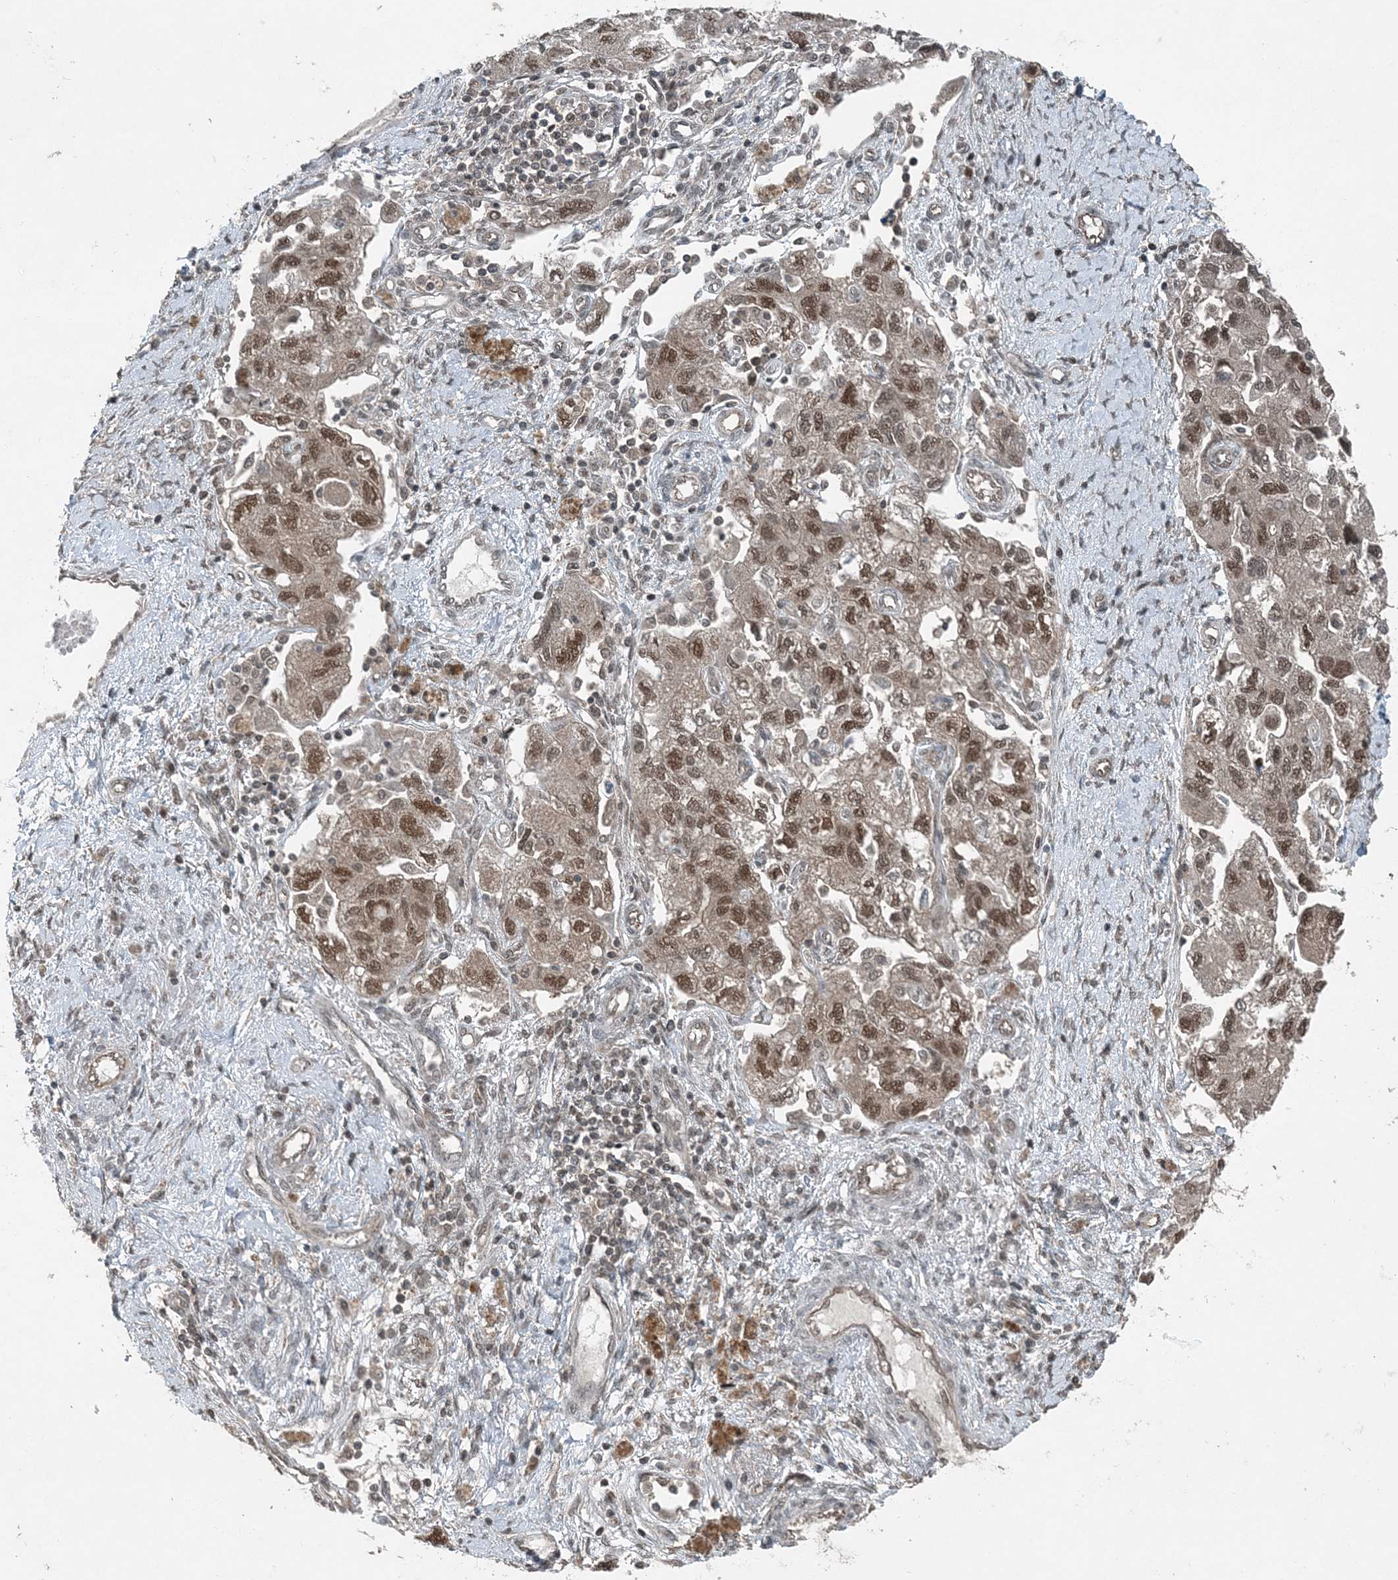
{"staining": {"intensity": "moderate", "quantity": ">75%", "location": "nuclear"}, "tissue": "ovarian cancer", "cell_type": "Tumor cells", "image_type": "cancer", "snomed": [{"axis": "morphology", "description": "Carcinoma, NOS"}, {"axis": "morphology", "description": "Cystadenocarcinoma, serous, NOS"}, {"axis": "topography", "description": "Ovary"}], "caption": "The photomicrograph displays immunohistochemical staining of ovarian cancer. There is moderate nuclear positivity is appreciated in approximately >75% of tumor cells. The protein is shown in brown color, while the nuclei are stained blue.", "gene": "COPS7B", "patient": {"sex": "female", "age": 69}}